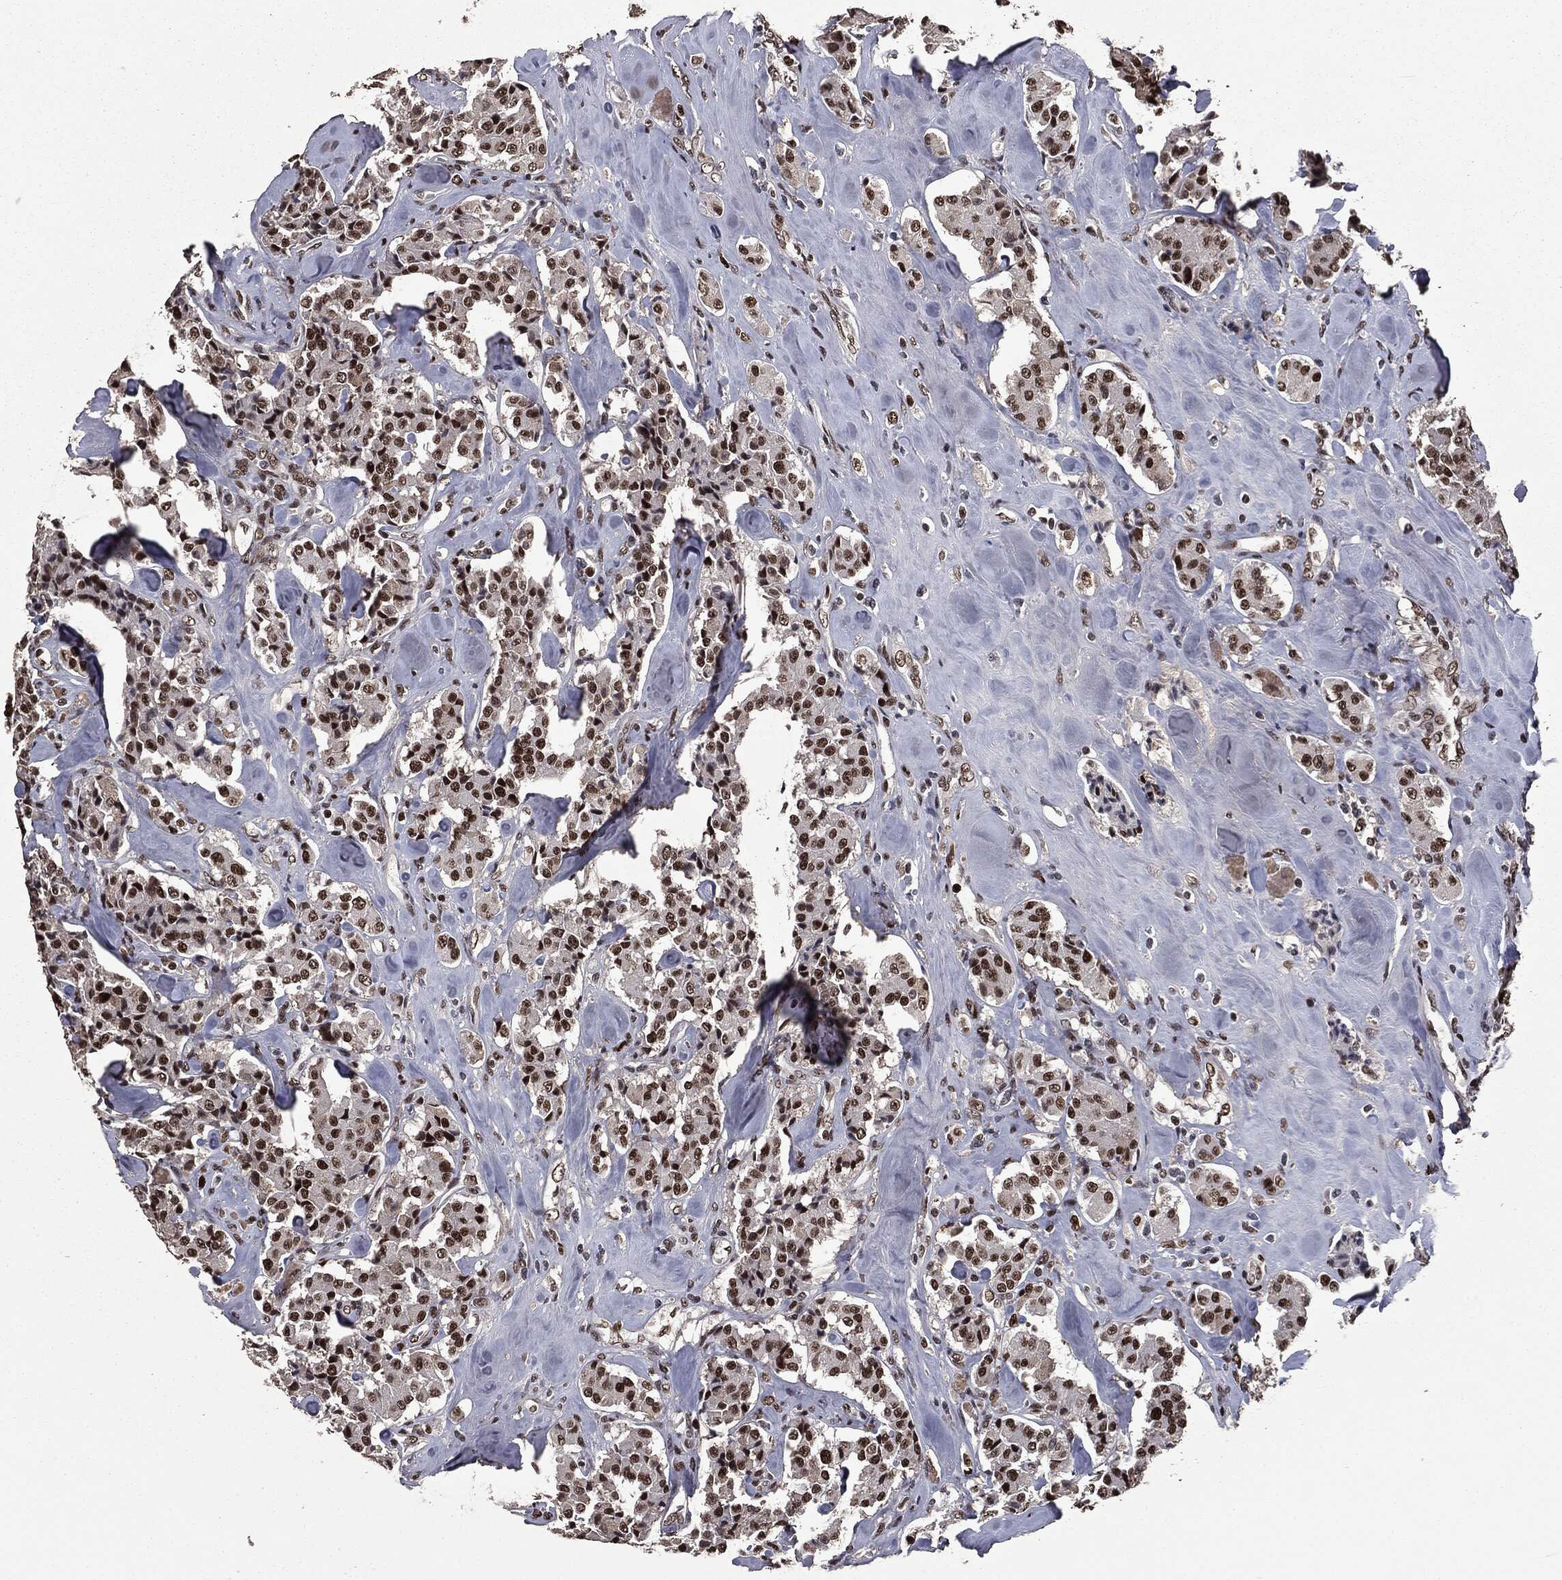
{"staining": {"intensity": "strong", "quantity": ">75%", "location": "nuclear"}, "tissue": "carcinoid", "cell_type": "Tumor cells", "image_type": "cancer", "snomed": [{"axis": "morphology", "description": "Carcinoid, malignant, NOS"}, {"axis": "topography", "description": "Pancreas"}], "caption": "Malignant carcinoid tissue displays strong nuclear staining in about >75% of tumor cells, visualized by immunohistochemistry. The staining was performed using DAB (3,3'-diaminobenzidine), with brown indicating positive protein expression. Nuclei are stained blue with hematoxylin.", "gene": "MSH2", "patient": {"sex": "male", "age": 41}}